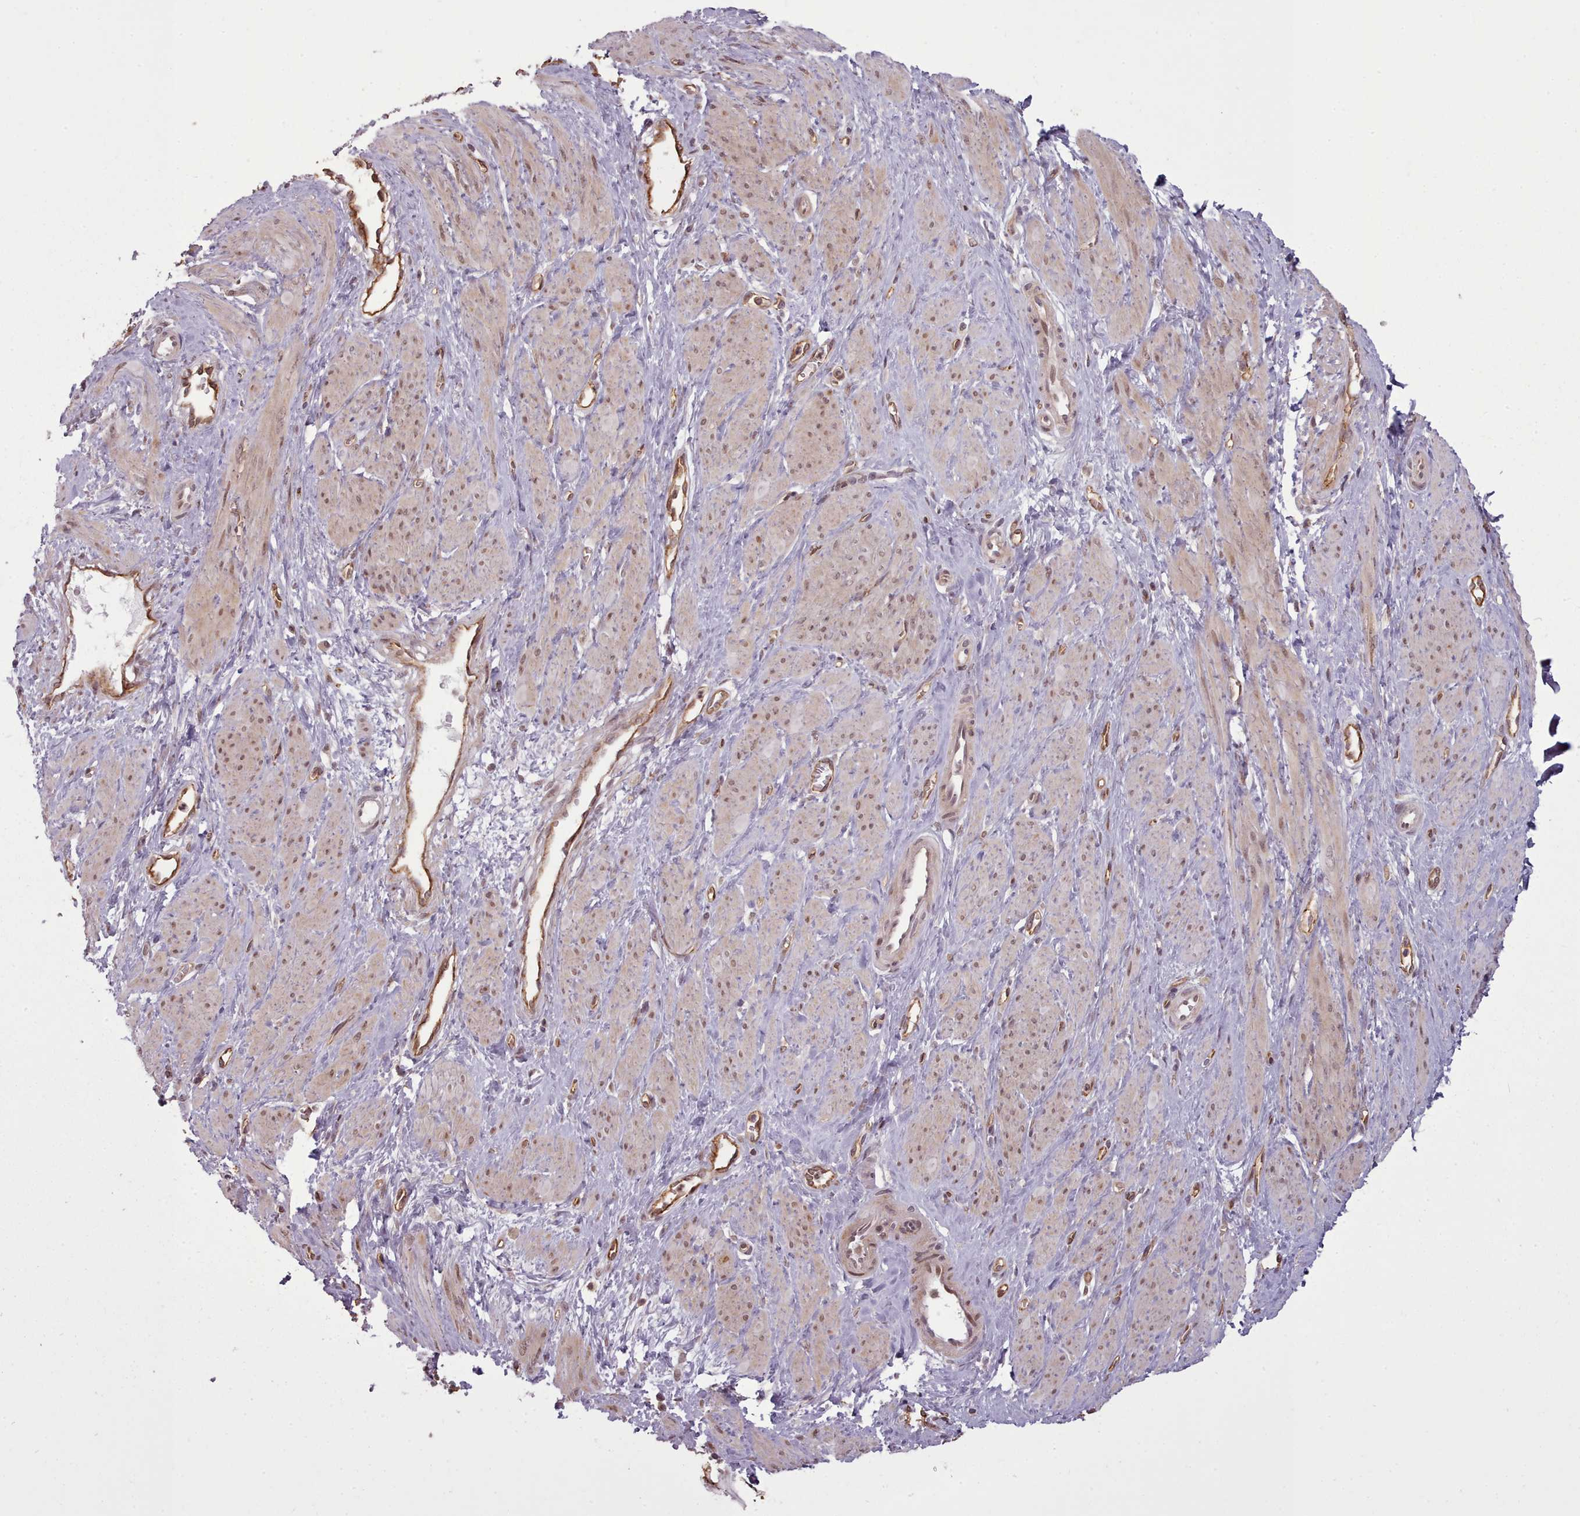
{"staining": {"intensity": "weak", "quantity": ">75%", "location": "nuclear"}, "tissue": "smooth muscle", "cell_type": "Smooth muscle cells", "image_type": "normal", "snomed": [{"axis": "morphology", "description": "Normal tissue, NOS"}, {"axis": "topography", "description": "Smooth muscle"}, {"axis": "topography", "description": "Uterus"}], "caption": "Weak nuclear staining for a protein is present in approximately >75% of smooth muscle cells of benign smooth muscle using IHC.", "gene": "ZMYM4", "patient": {"sex": "female", "age": 39}}